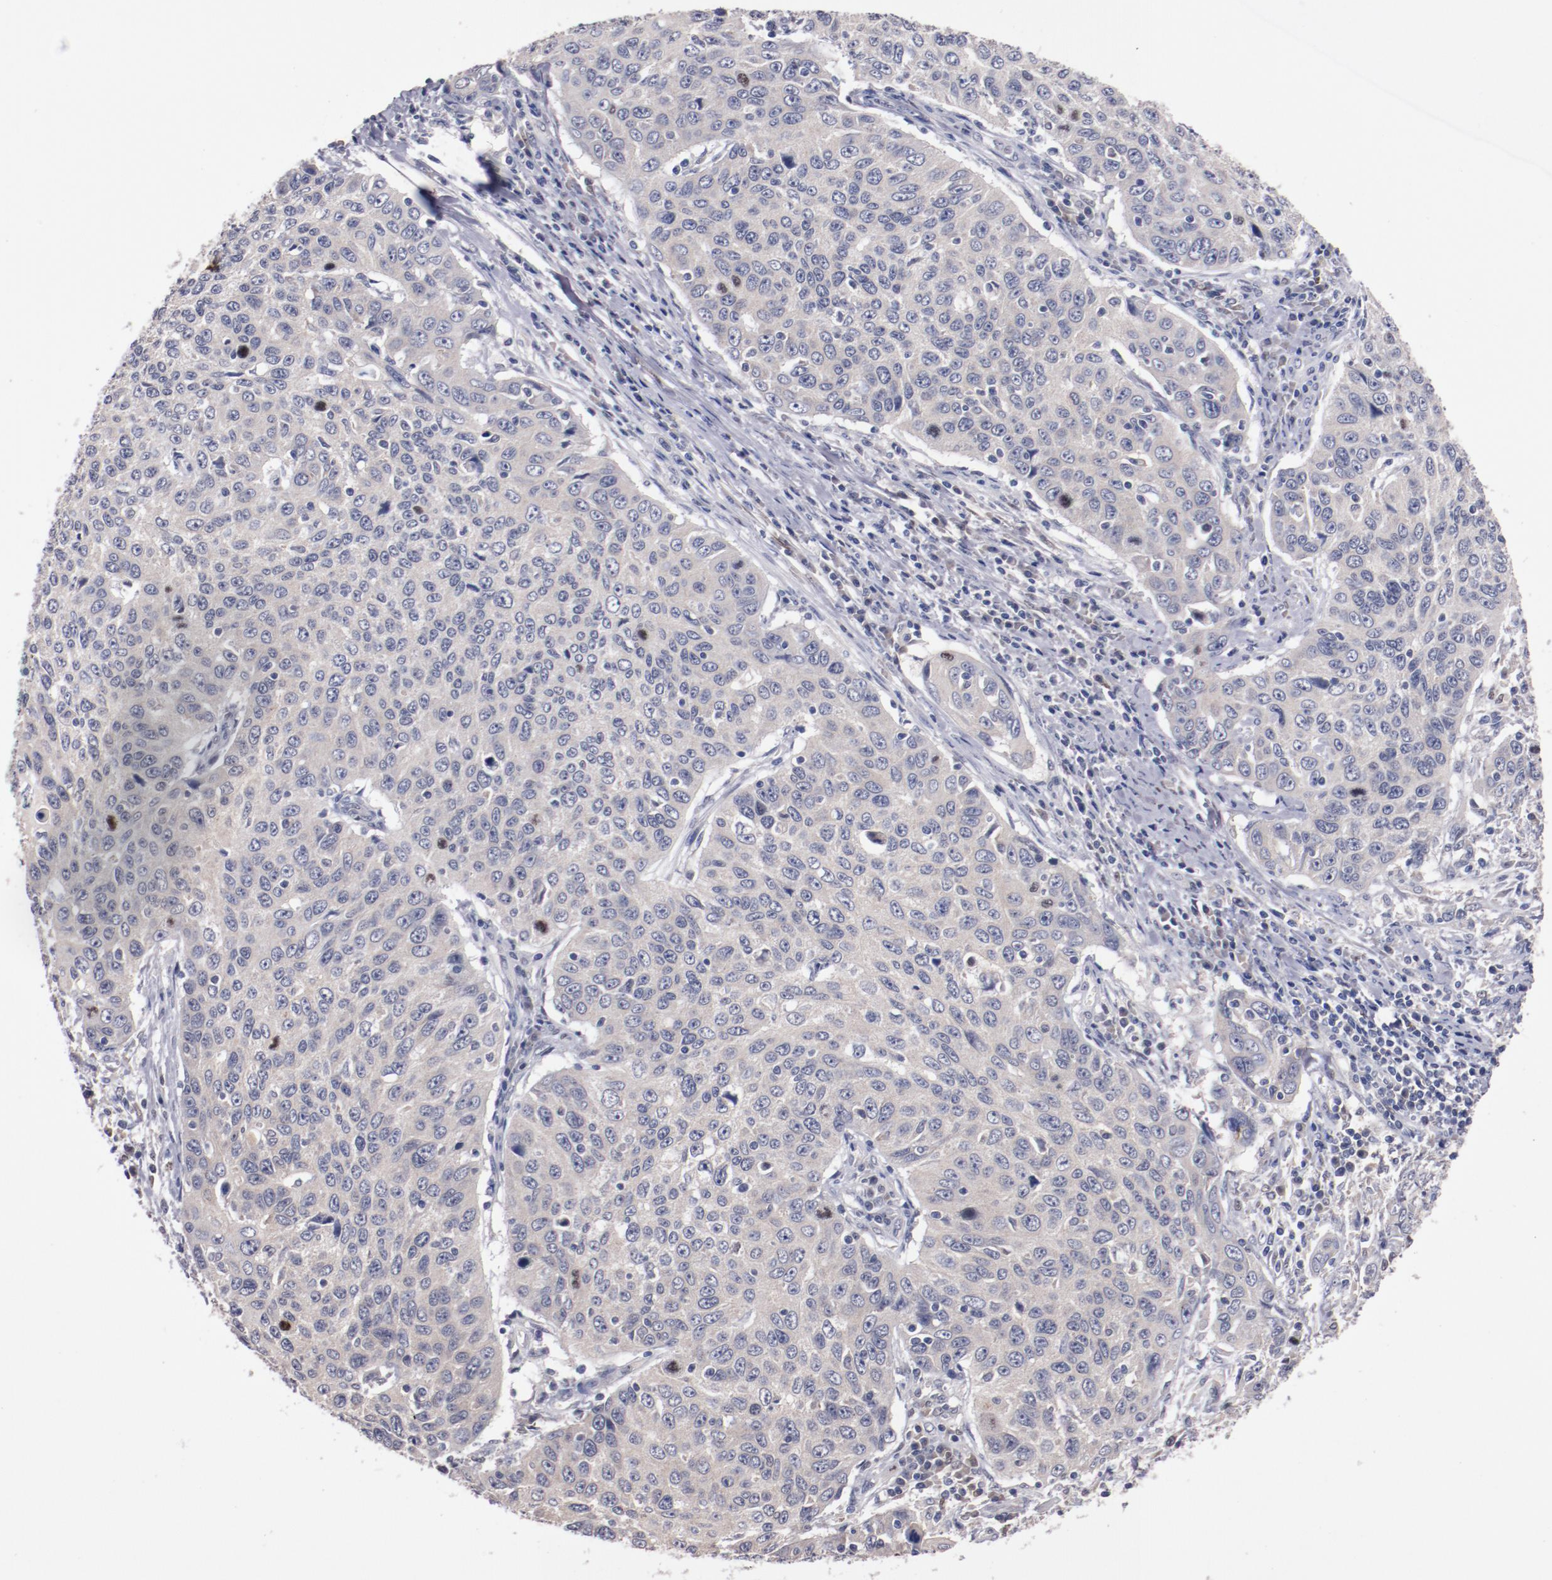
{"staining": {"intensity": "negative", "quantity": "none", "location": "none"}, "tissue": "cervical cancer", "cell_type": "Tumor cells", "image_type": "cancer", "snomed": [{"axis": "morphology", "description": "Squamous cell carcinoma, NOS"}, {"axis": "topography", "description": "Cervix"}], "caption": "Immunohistochemical staining of human cervical cancer (squamous cell carcinoma) demonstrates no significant positivity in tumor cells.", "gene": "FAM81A", "patient": {"sex": "female", "age": 53}}